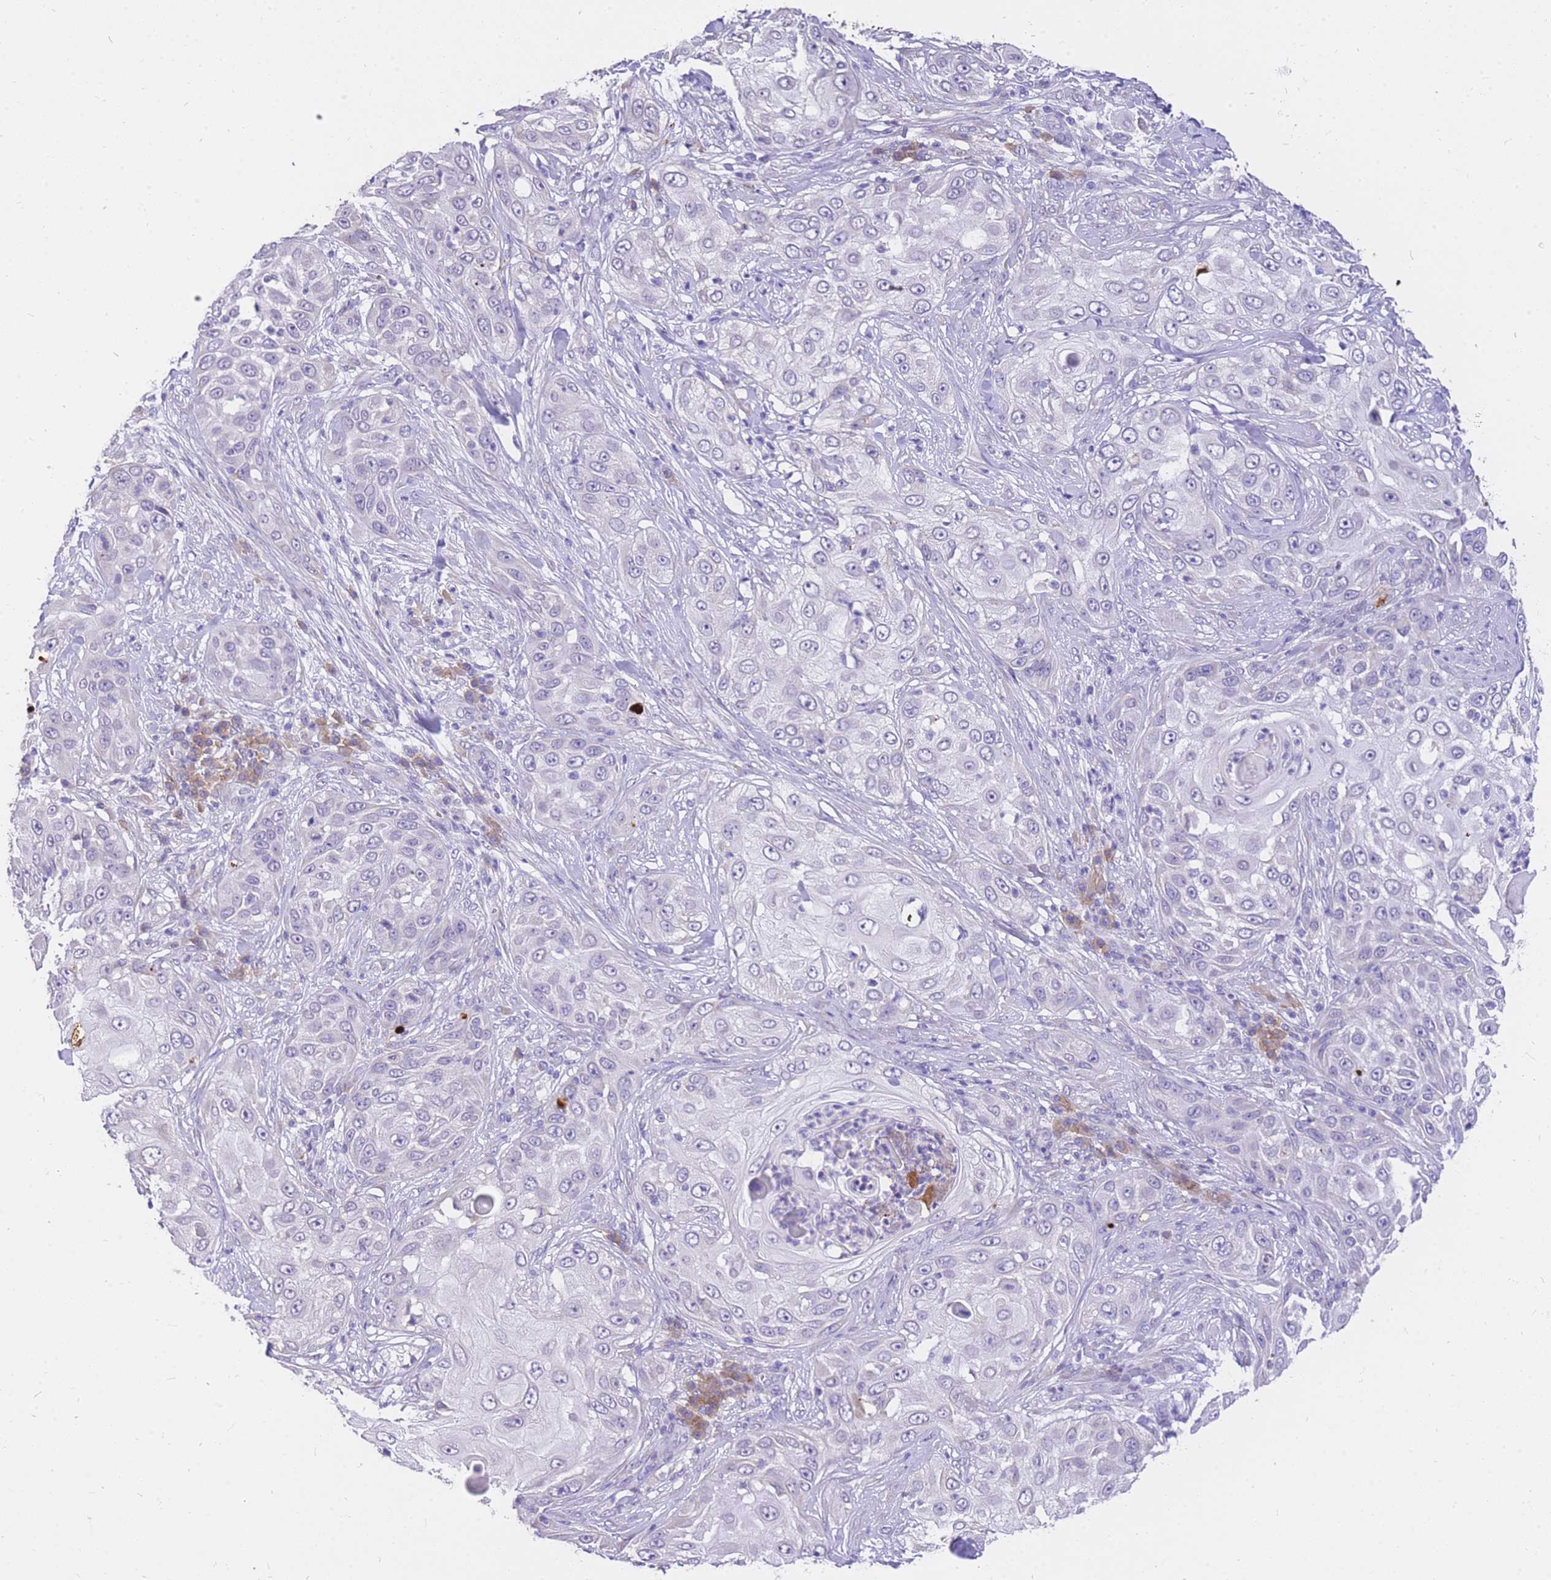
{"staining": {"intensity": "negative", "quantity": "none", "location": "none"}, "tissue": "skin cancer", "cell_type": "Tumor cells", "image_type": "cancer", "snomed": [{"axis": "morphology", "description": "Squamous cell carcinoma, NOS"}, {"axis": "topography", "description": "Skin"}], "caption": "This is an immunohistochemistry (IHC) histopathology image of human squamous cell carcinoma (skin). There is no expression in tumor cells.", "gene": "C2orf88", "patient": {"sex": "female", "age": 44}}